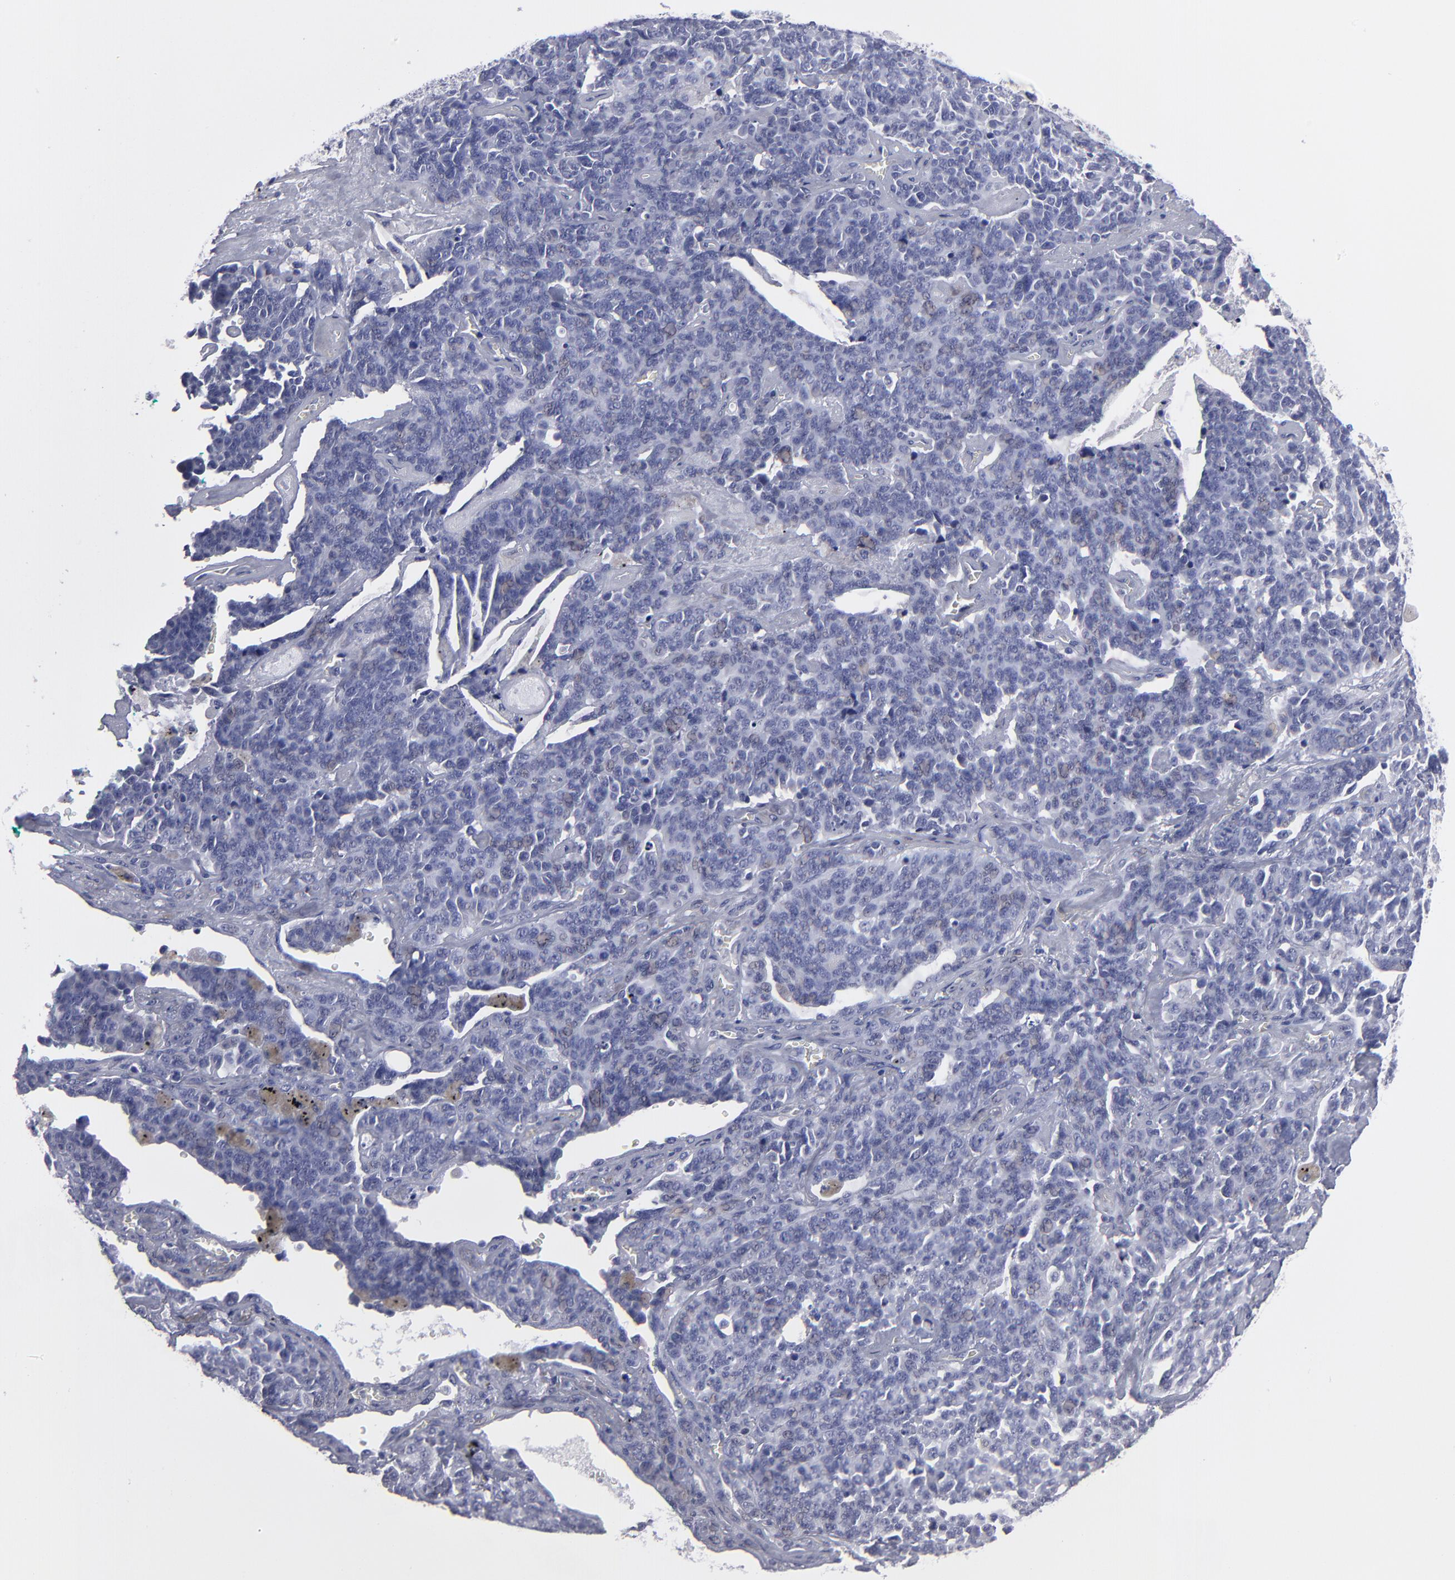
{"staining": {"intensity": "negative", "quantity": "none", "location": "none"}, "tissue": "lung cancer", "cell_type": "Tumor cells", "image_type": "cancer", "snomed": [{"axis": "morphology", "description": "Neoplasm, malignant, NOS"}, {"axis": "topography", "description": "Lung"}], "caption": "Immunohistochemistry of malignant neoplasm (lung) displays no staining in tumor cells. Brightfield microscopy of immunohistochemistry stained with DAB (brown) and hematoxylin (blue), captured at high magnification.", "gene": "CADM3", "patient": {"sex": "female", "age": 58}}